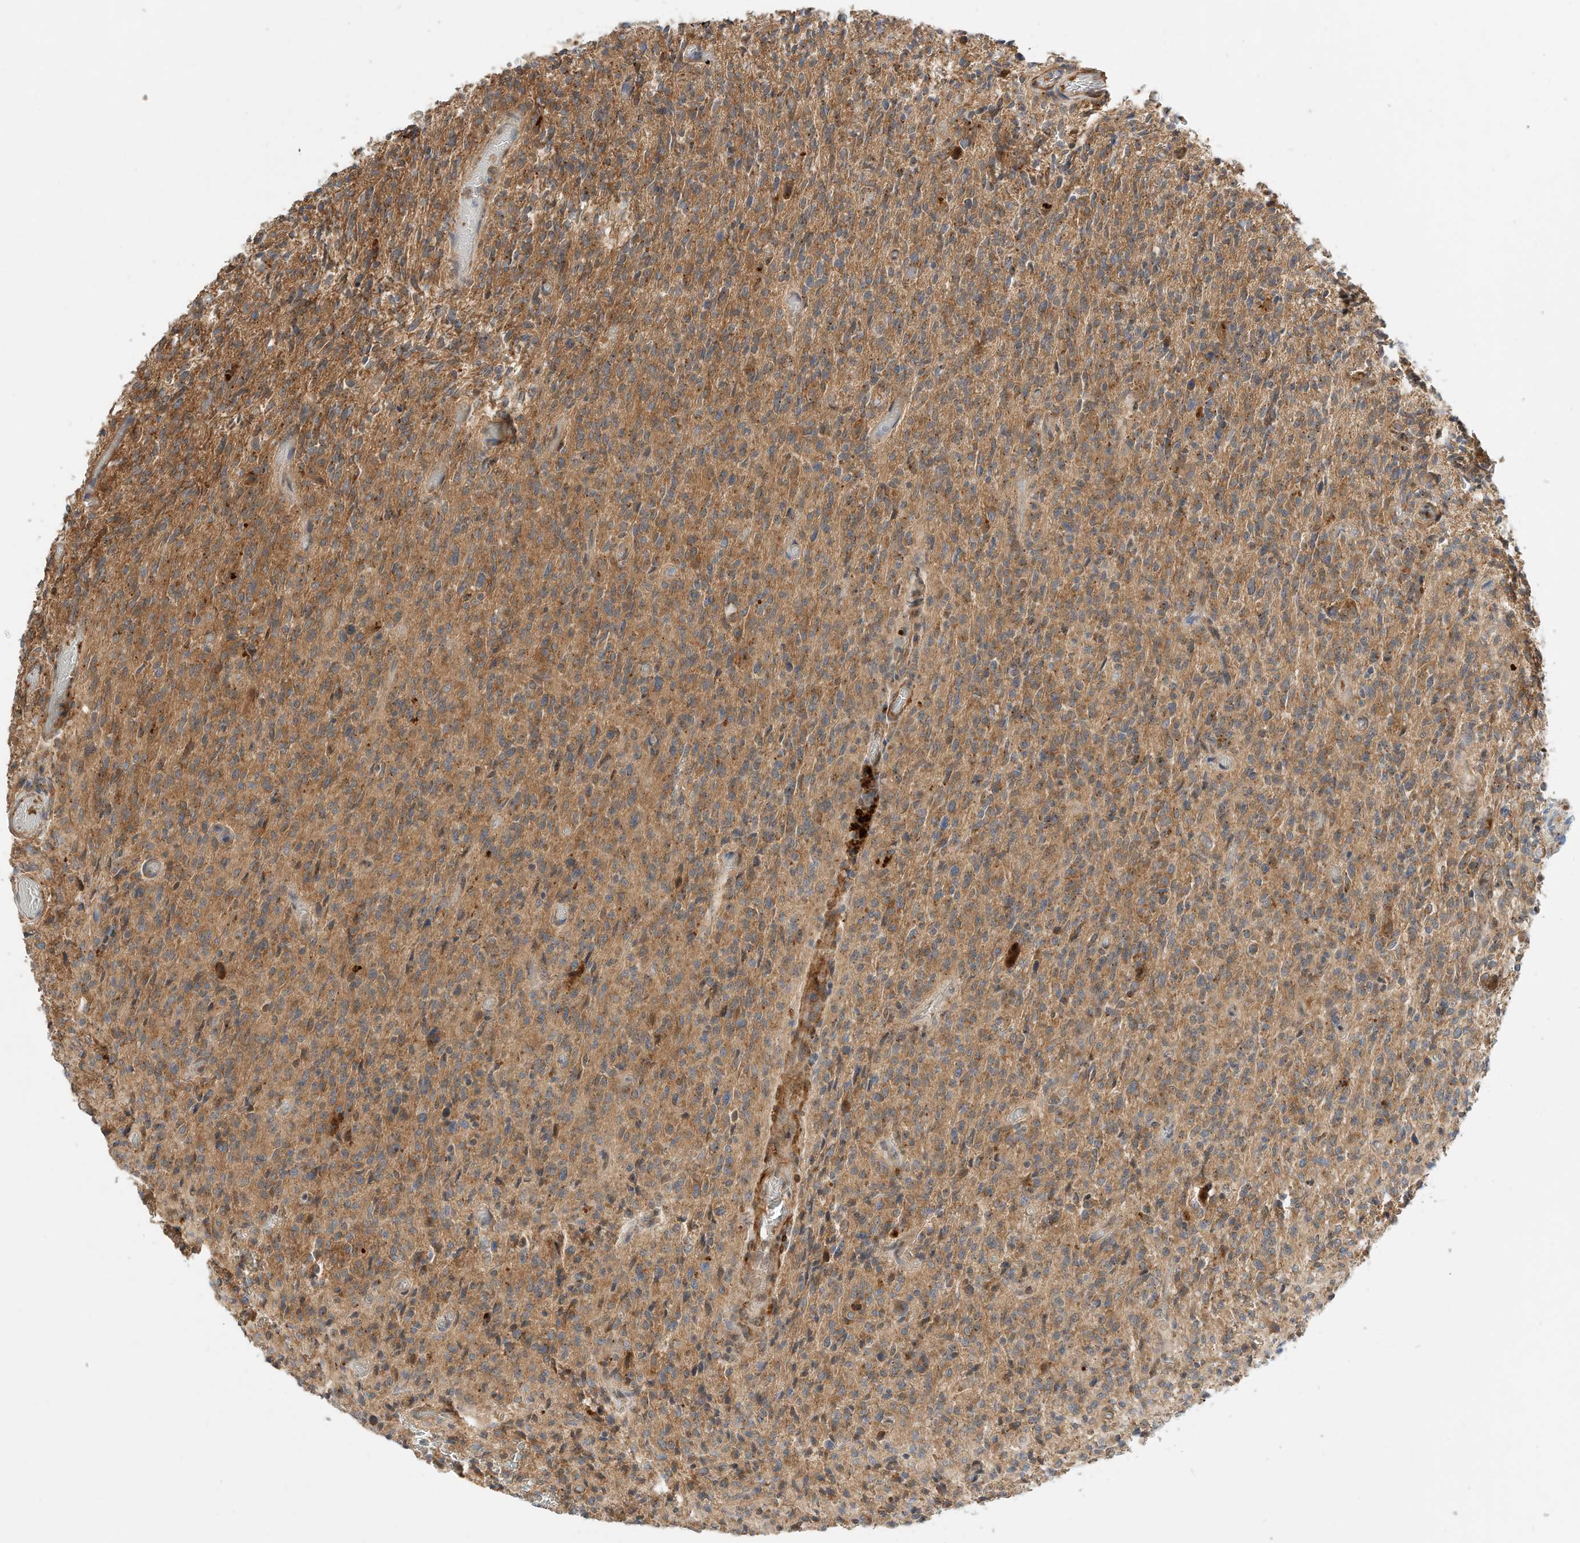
{"staining": {"intensity": "moderate", "quantity": ">75%", "location": "cytoplasmic/membranous"}, "tissue": "glioma", "cell_type": "Tumor cells", "image_type": "cancer", "snomed": [{"axis": "morphology", "description": "Glioma, malignant, High grade"}, {"axis": "topography", "description": "Brain"}], "caption": "Immunohistochemistry (IHC) photomicrograph of neoplastic tissue: glioma stained using immunohistochemistry reveals medium levels of moderate protein expression localized specifically in the cytoplasmic/membranous of tumor cells, appearing as a cytoplasmic/membranous brown color.", "gene": "CPAMD8", "patient": {"sex": "female", "age": 57}}